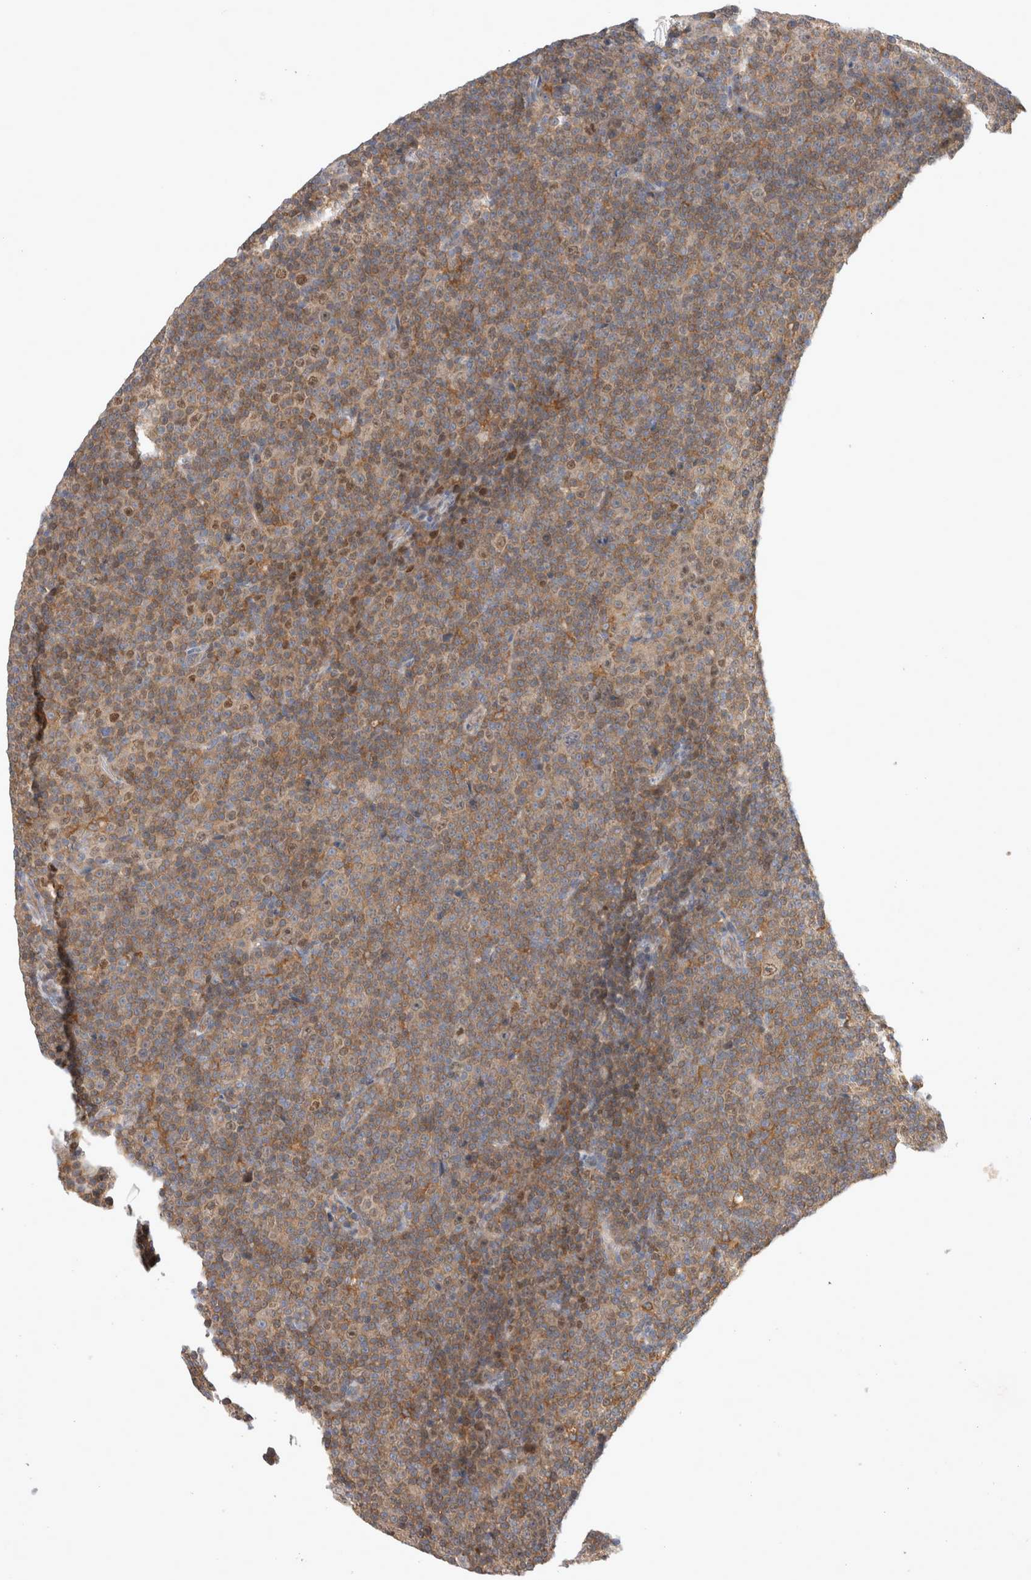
{"staining": {"intensity": "moderate", "quantity": ">75%", "location": "cytoplasmic/membranous,nuclear"}, "tissue": "lymphoma", "cell_type": "Tumor cells", "image_type": "cancer", "snomed": [{"axis": "morphology", "description": "Malignant lymphoma, non-Hodgkin's type, Low grade"}, {"axis": "topography", "description": "Lymph node"}], "caption": "Low-grade malignant lymphoma, non-Hodgkin's type stained with immunohistochemistry demonstrates moderate cytoplasmic/membranous and nuclear expression in approximately >75% of tumor cells.", "gene": "CDCA7L", "patient": {"sex": "female", "age": 67}}